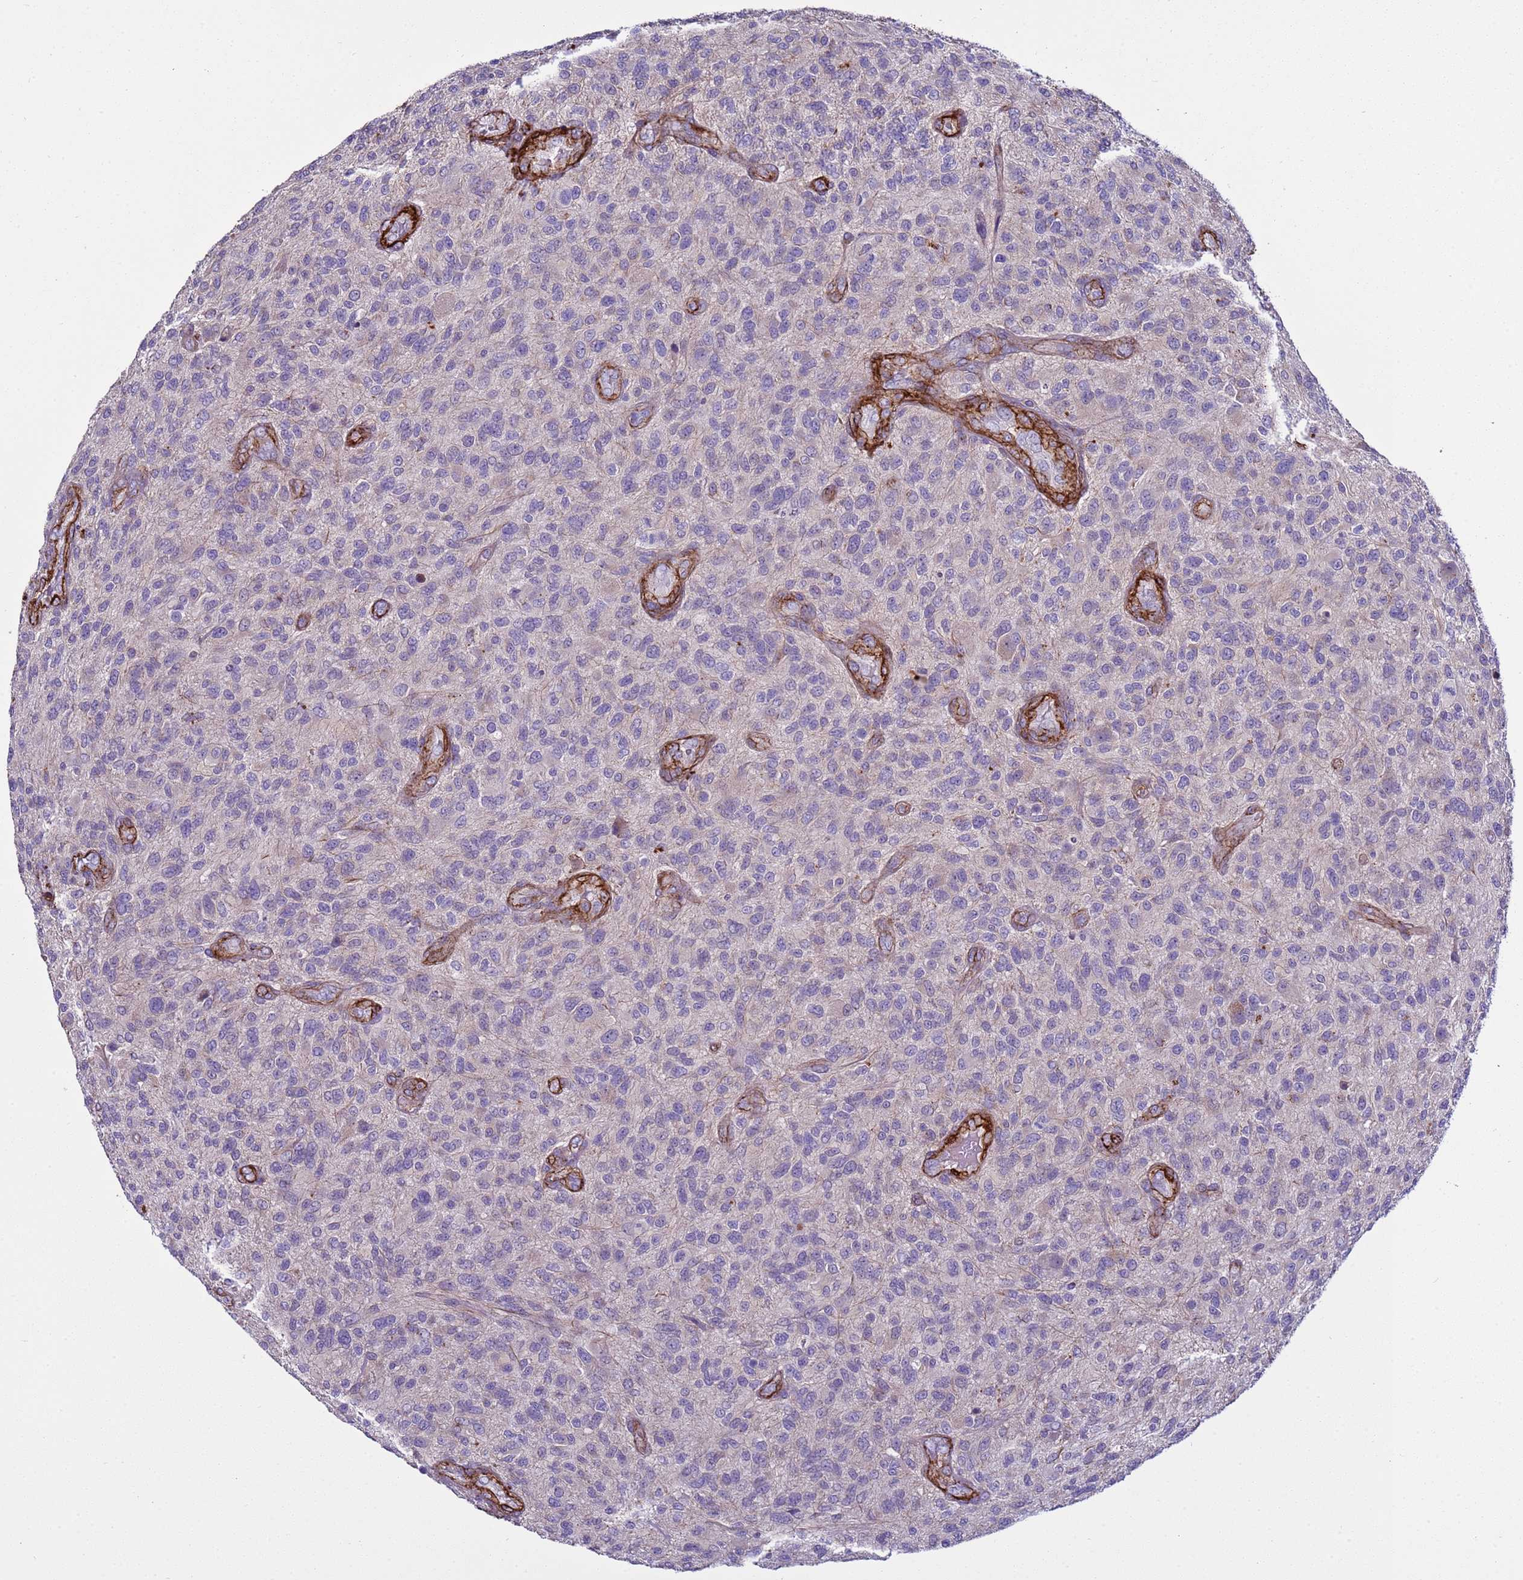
{"staining": {"intensity": "negative", "quantity": "none", "location": "none"}, "tissue": "glioma", "cell_type": "Tumor cells", "image_type": "cancer", "snomed": [{"axis": "morphology", "description": "Glioma, malignant, High grade"}, {"axis": "topography", "description": "Brain"}], "caption": "Photomicrograph shows no protein staining in tumor cells of malignant glioma (high-grade) tissue.", "gene": "RABL2B", "patient": {"sex": "male", "age": 47}}